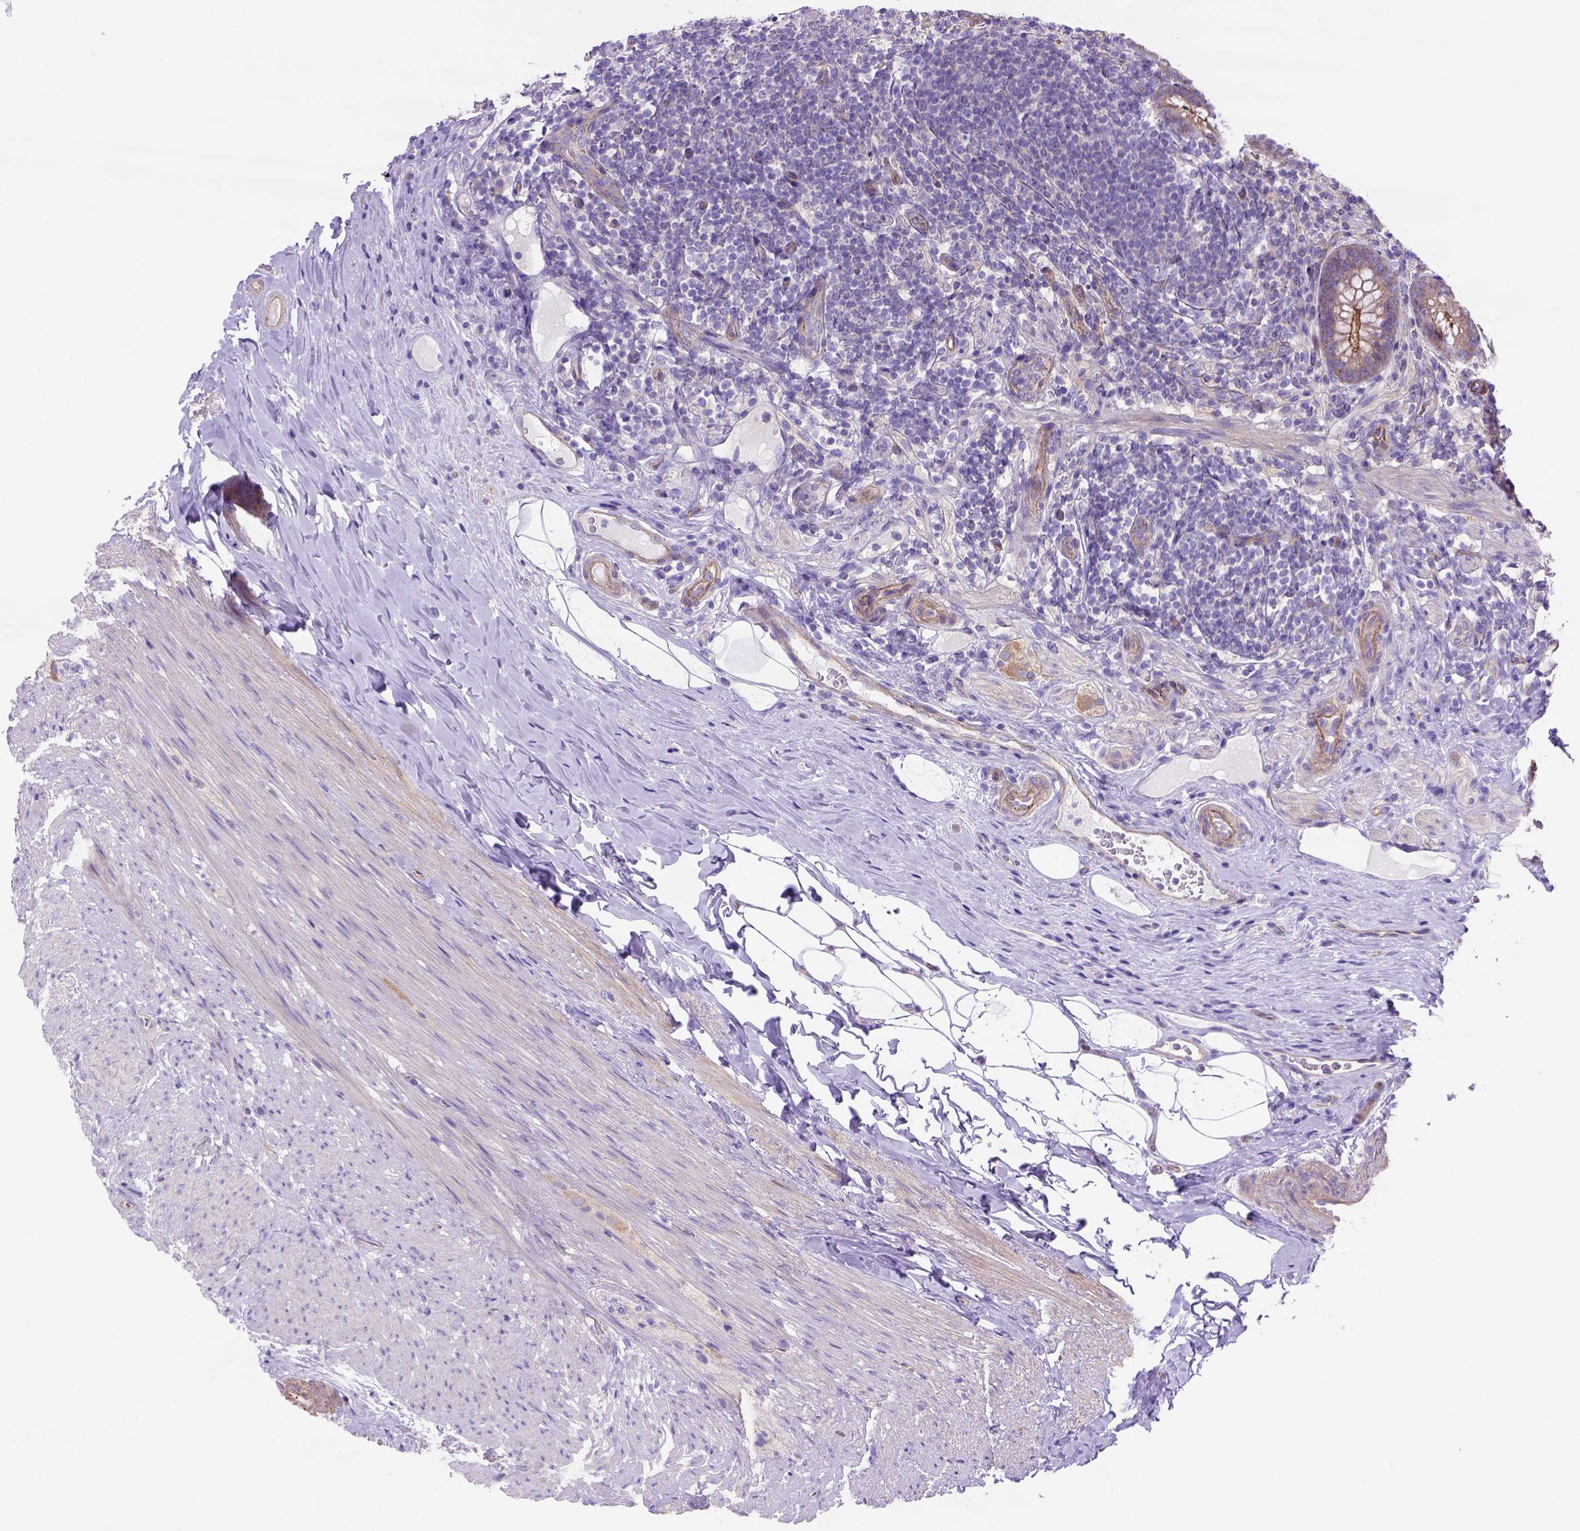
{"staining": {"intensity": "strong", "quantity": ">75%", "location": "cytoplasmic/membranous"}, "tissue": "appendix", "cell_type": "Glandular cells", "image_type": "normal", "snomed": [{"axis": "morphology", "description": "Normal tissue, NOS"}, {"axis": "topography", "description": "Appendix"}], "caption": "Appendix stained for a protein demonstrates strong cytoplasmic/membranous positivity in glandular cells. (Brightfield microscopy of DAB IHC at high magnification).", "gene": "PEX12", "patient": {"sex": "male", "age": 47}}